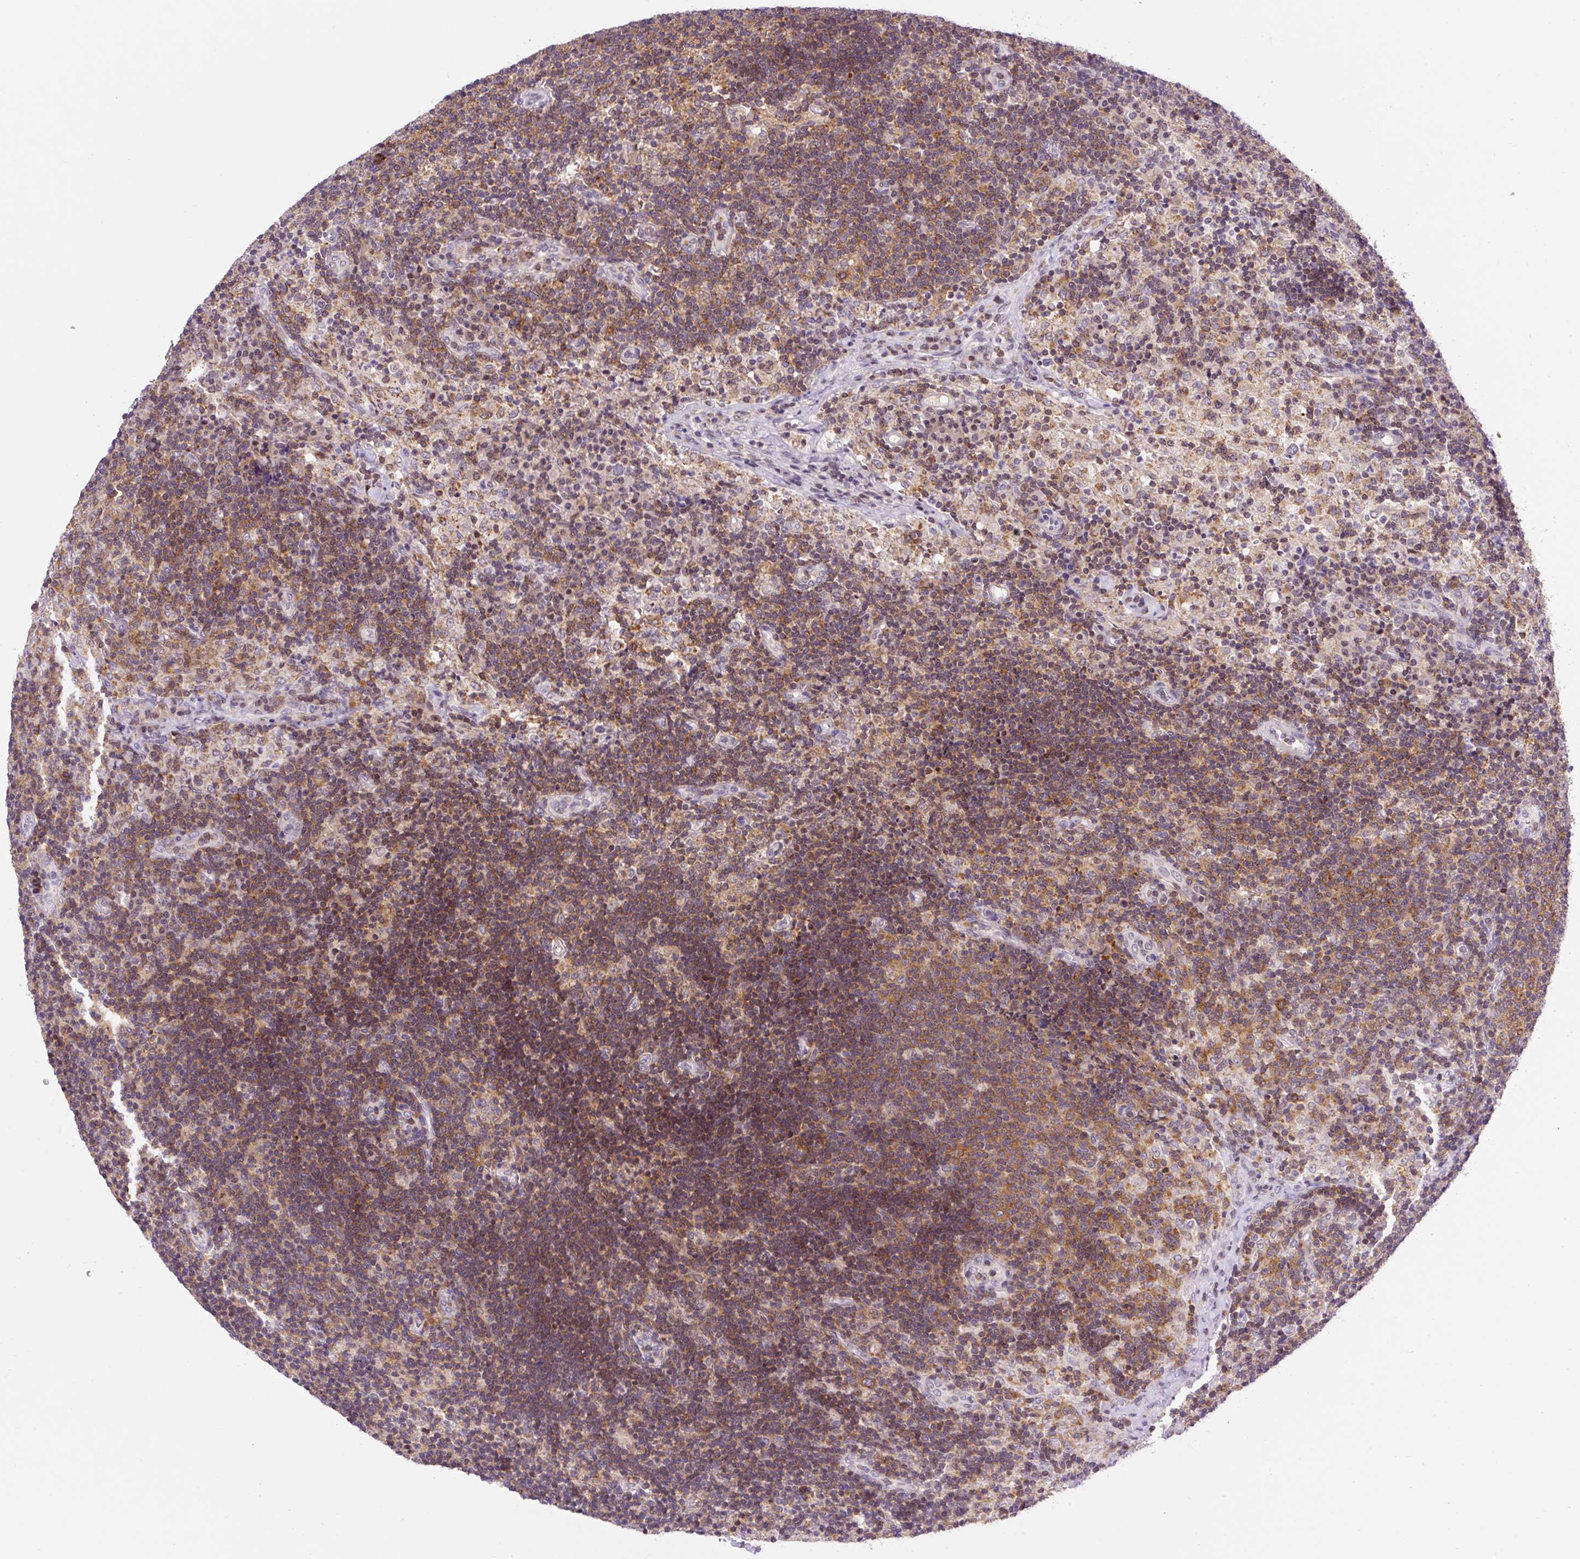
{"staining": {"intensity": "moderate", "quantity": ">75%", "location": "cytoplasmic/membranous"}, "tissue": "lymph node", "cell_type": "Germinal center cells", "image_type": "normal", "snomed": [{"axis": "morphology", "description": "Normal tissue, NOS"}, {"axis": "topography", "description": "Lymph node"}], "caption": "Moderate cytoplasmic/membranous positivity for a protein is appreciated in approximately >75% of germinal center cells of normal lymph node using immunohistochemistry (IHC).", "gene": "CARD11", "patient": {"sex": "female", "age": 70}}